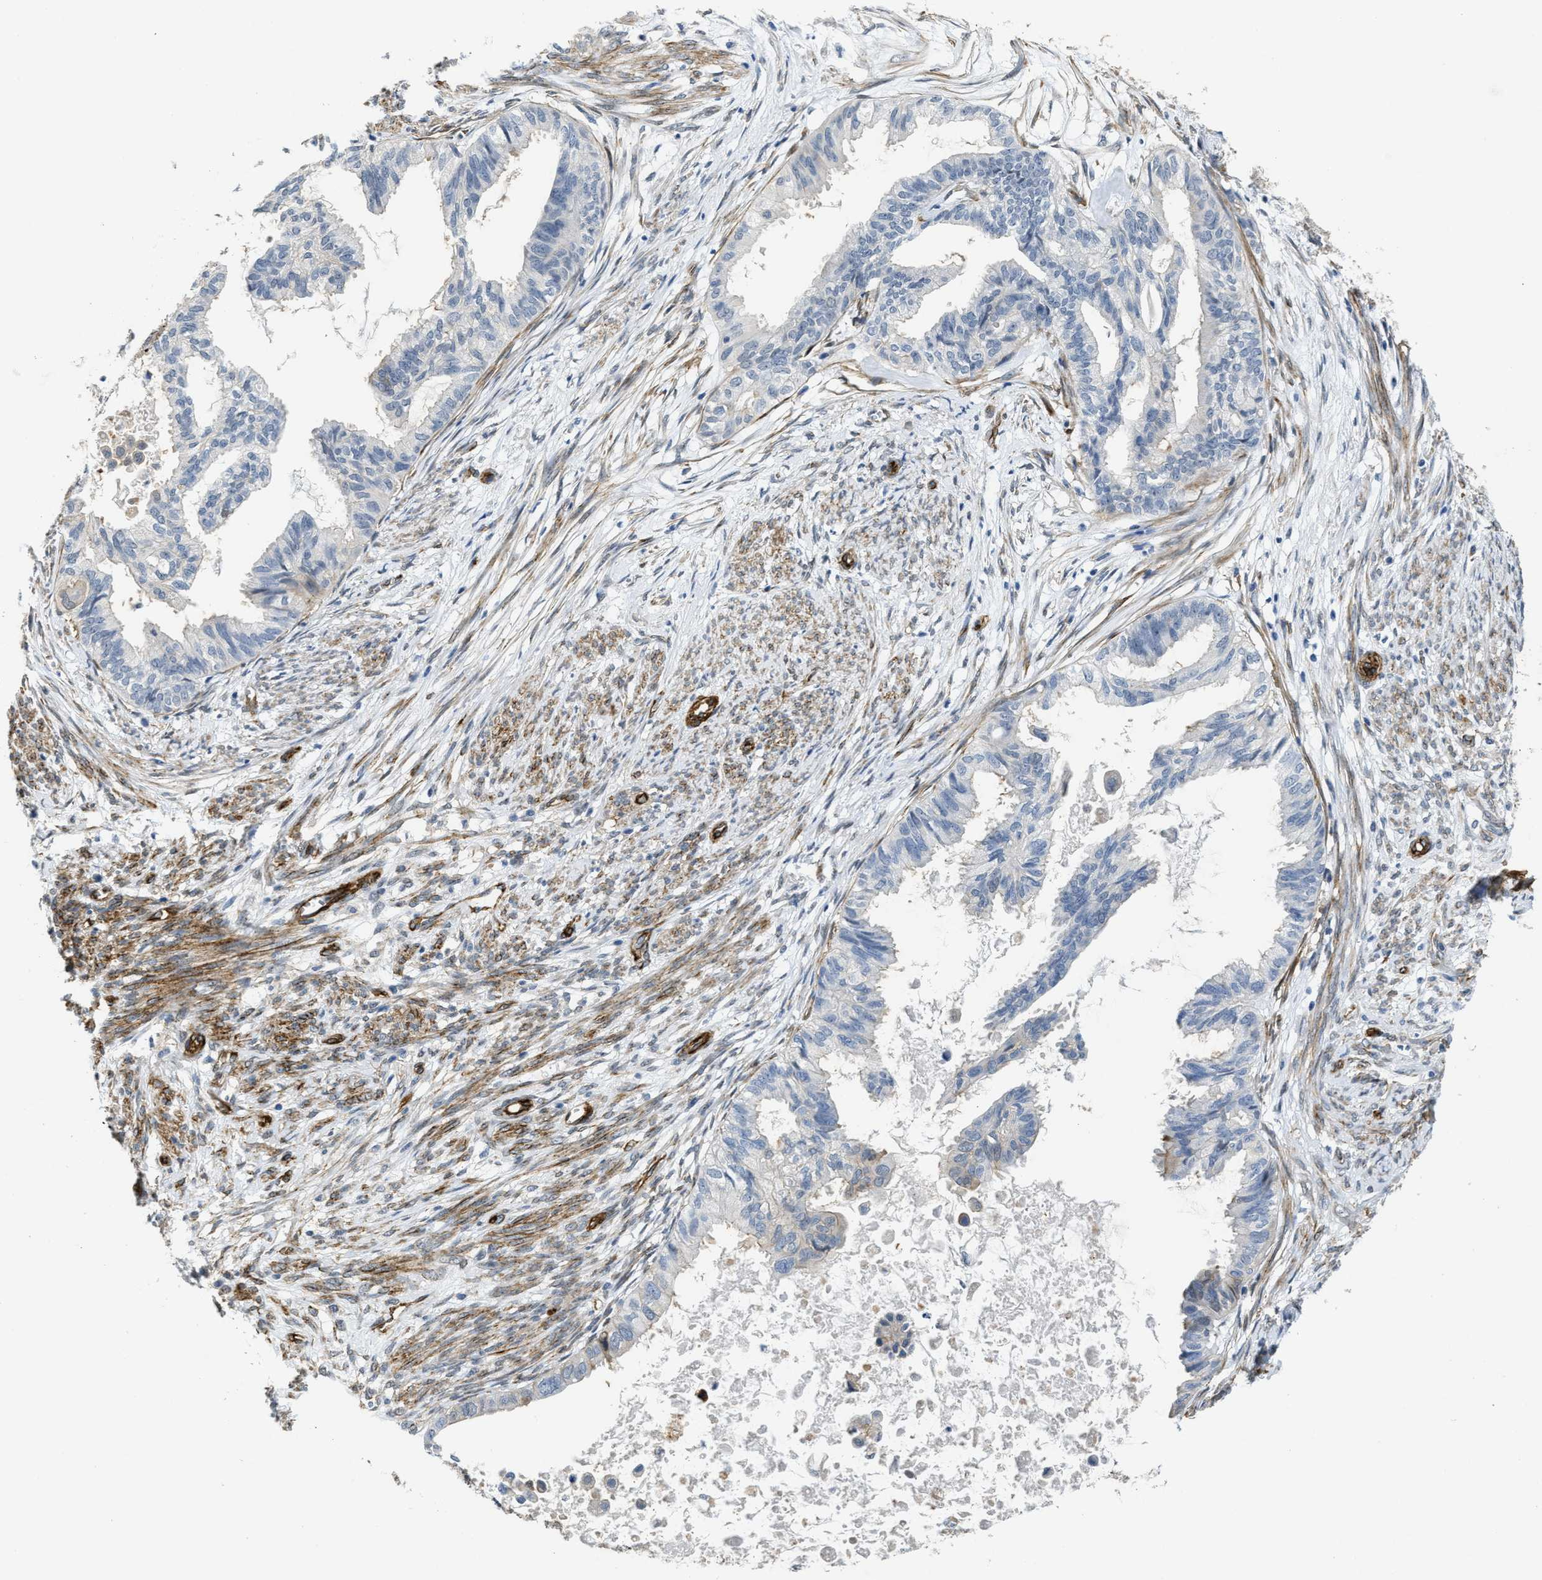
{"staining": {"intensity": "weak", "quantity": "<25%", "location": "cytoplasmic/membranous"}, "tissue": "cervical cancer", "cell_type": "Tumor cells", "image_type": "cancer", "snomed": [{"axis": "morphology", "description": "Normal tissue, NOS"}, {"axis": "morphology", "description": "Adenocarcinoma, NOS"}, {"axis": "topography", "description": "Cervix"}, {"axis": "topography", "description": "Endometrium"}], "caption": "The micrograph demonstrates no significant staining in tumor cells of adenocarcinoma (cervical). (DAB (3,3'-diaminobenzidine) IHC, high magnification).", "gene": "NAB1", "patient": {"sex": "female", "age": 86}}